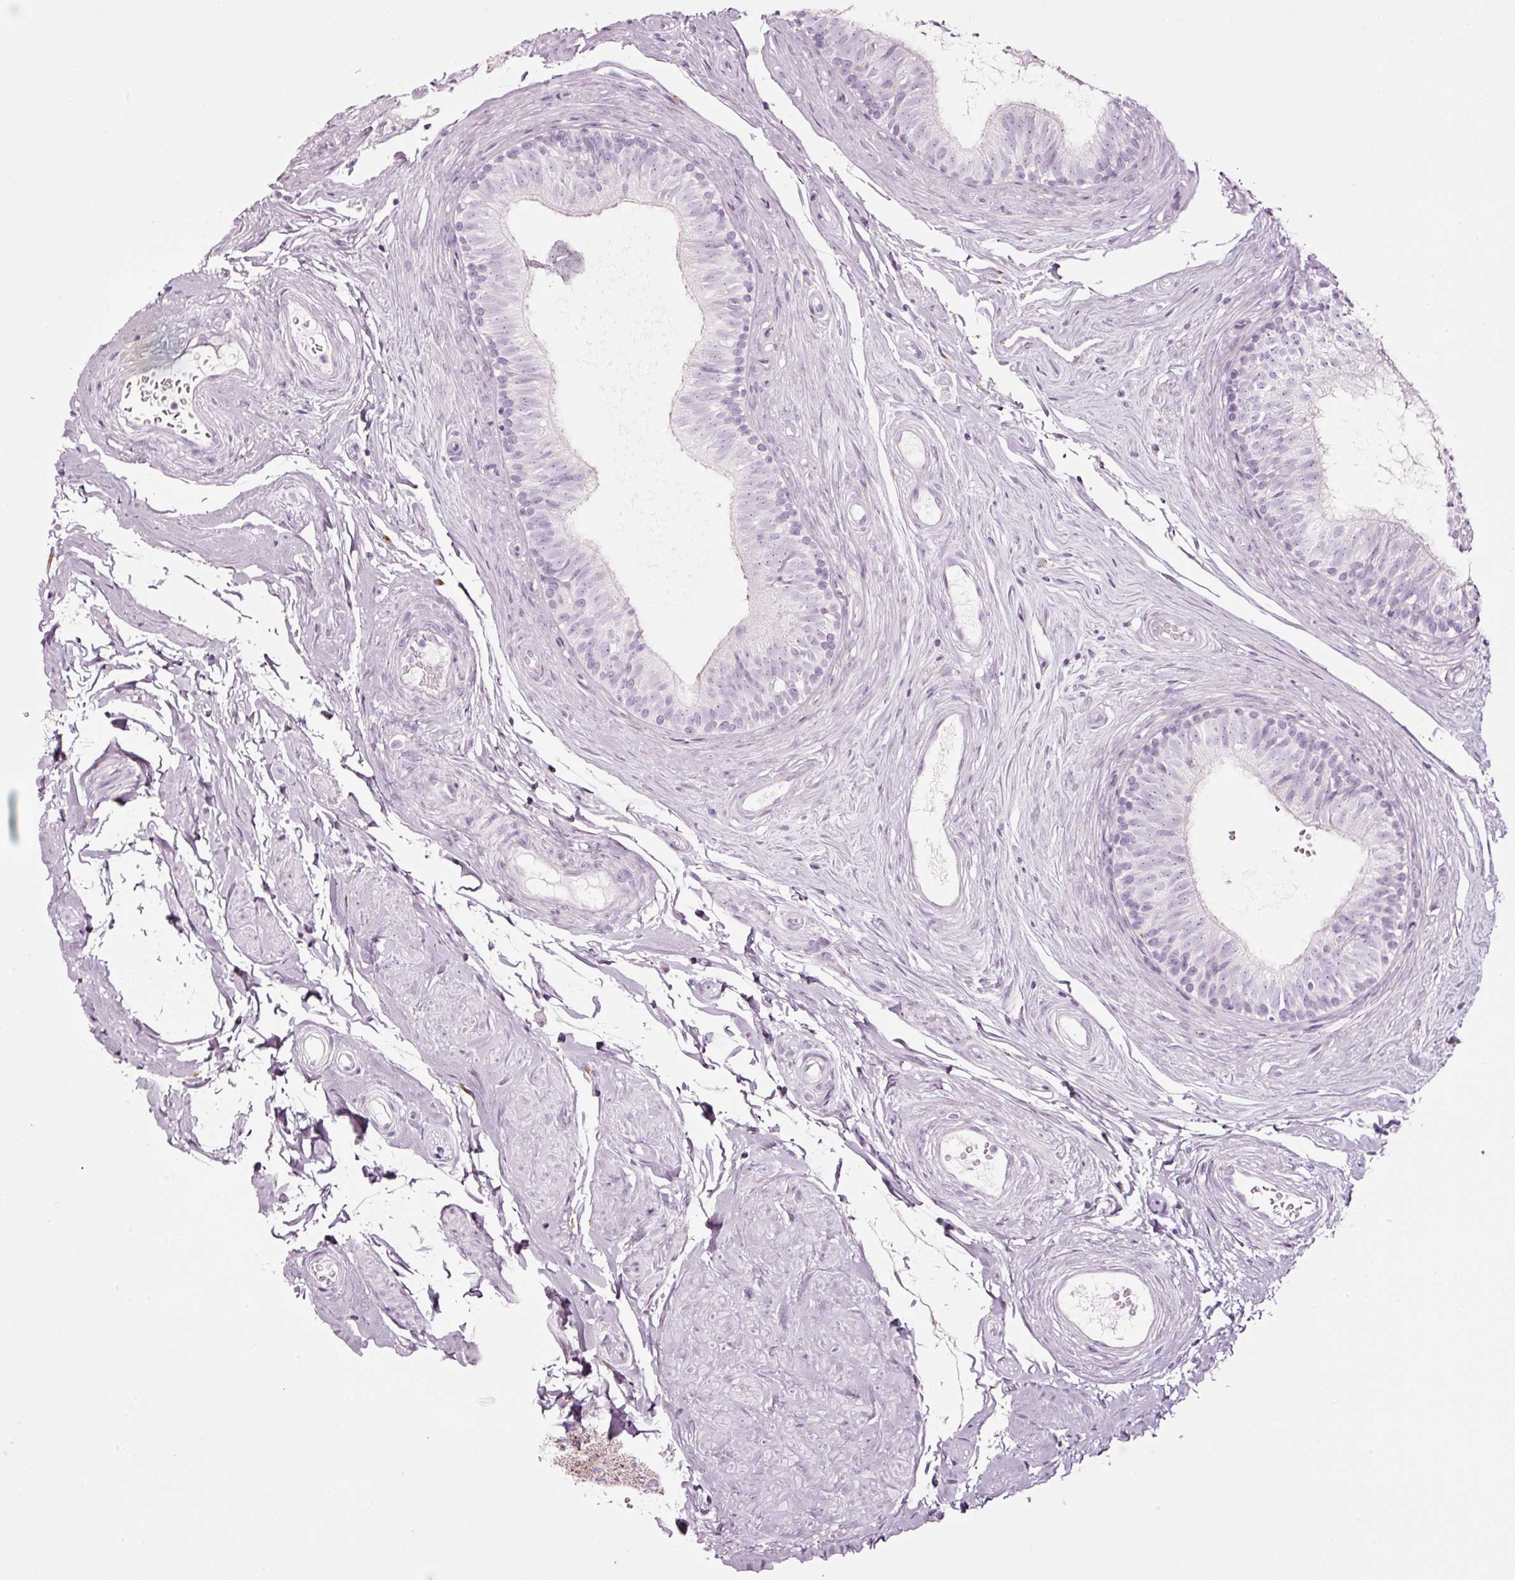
{"staining": {"intensity": "negative", "quantity": "none", "location": "none"}, "tissue": "epididymis", "cell_type": "Glandular cells", "image_type": "normal", "snomed": [{"axis": "morphology", "description": "Normal tissue, NOS"}, {"axis": "topography", "description": "Epididymis"}], "caption": "Micrograph shows no protein expression in glandular cells of normal epididymis.", "gene": "SDF4", "patient": {"sex": "male", "age": 45}}